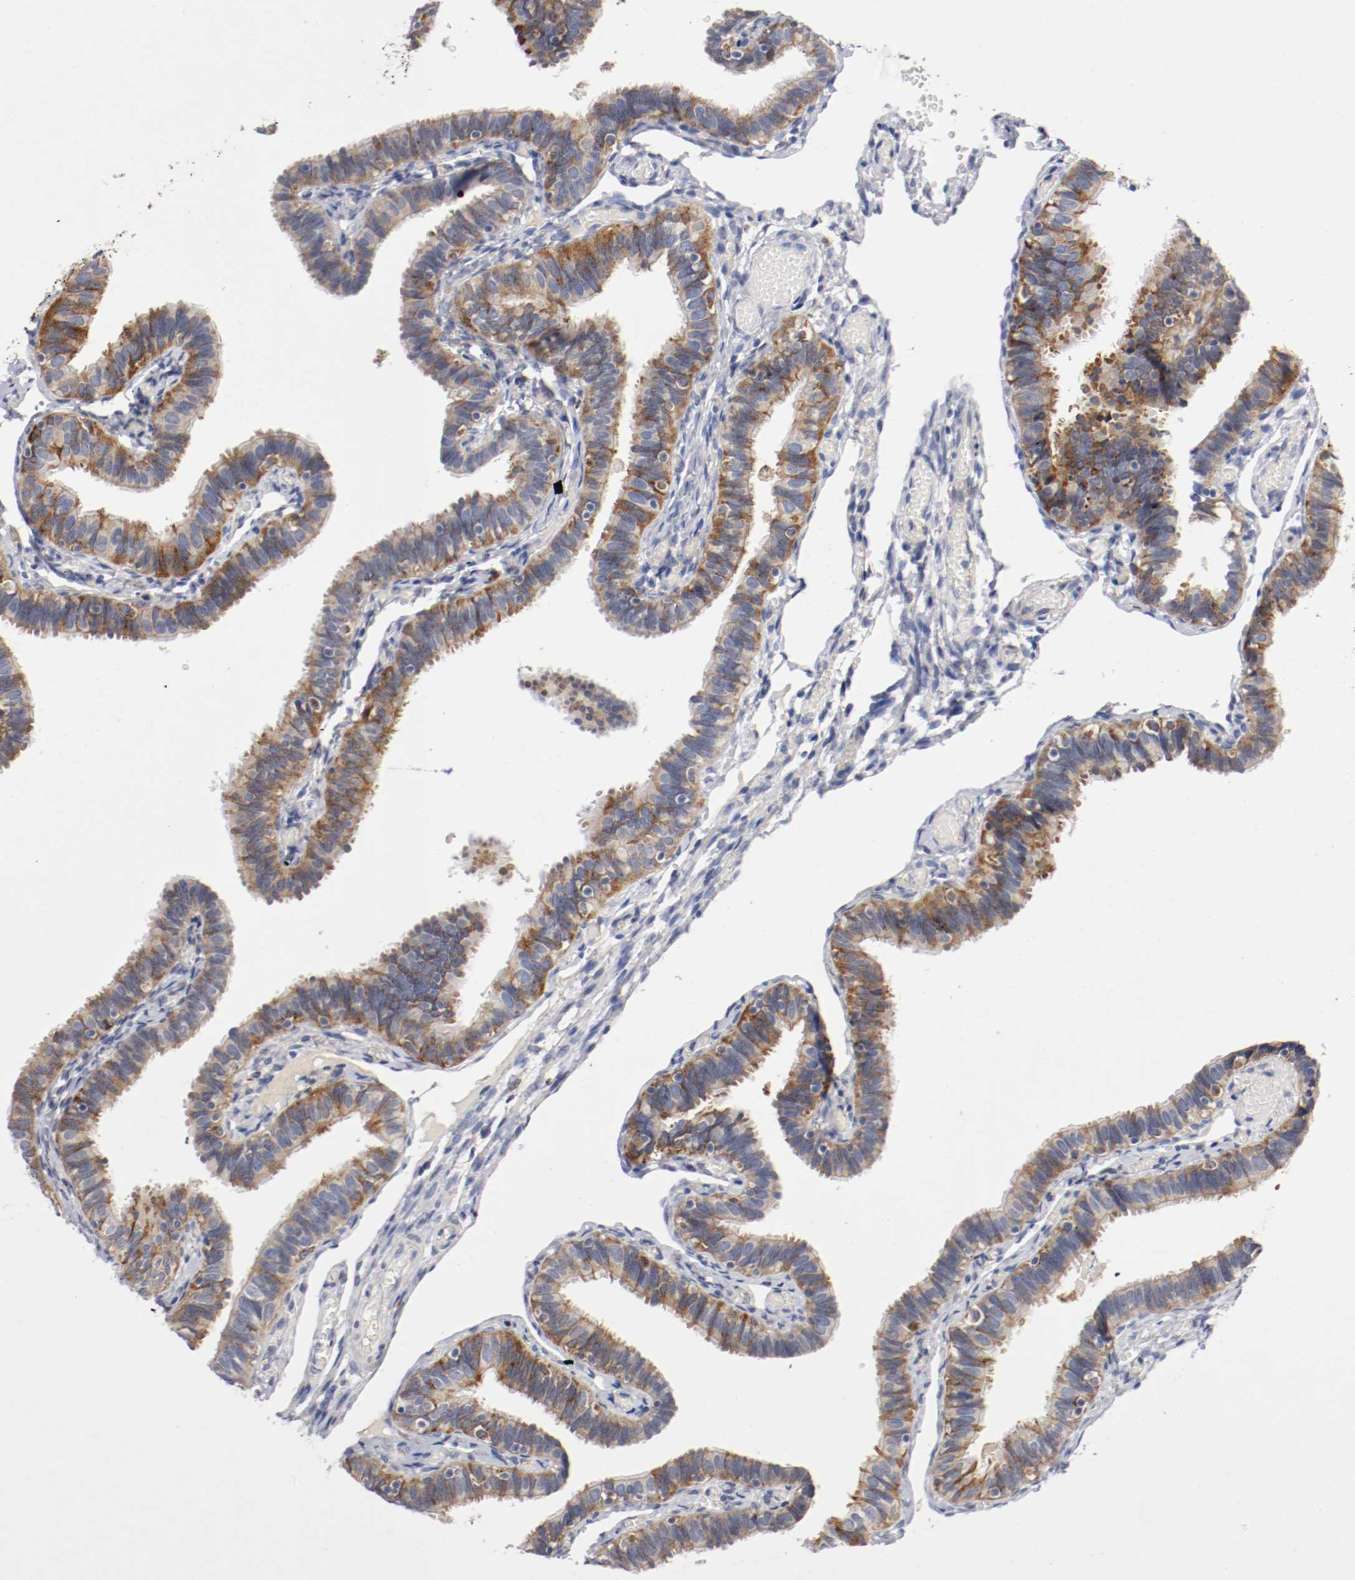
{"staining": {"intensity": "moderate", "quantity": ">75%", "location": "cytoplasmic/membranous"}, "tissue": "fallopian tube", "cell_type": "Glandular cells", "image_type": "normal", "snomed": [{"axis": "morphology", "description": "Normal tissue, NOS"}, {"axis": "topography", "description": "Fallopian tube"}], "caption": "Glandular cells demonstrate moderate cytoplasmic/membranous positivity in about >75% of cells in benign fallopian tube.", "gene": "TRAF2", "patient": {"sex": "female", "age": 46}}